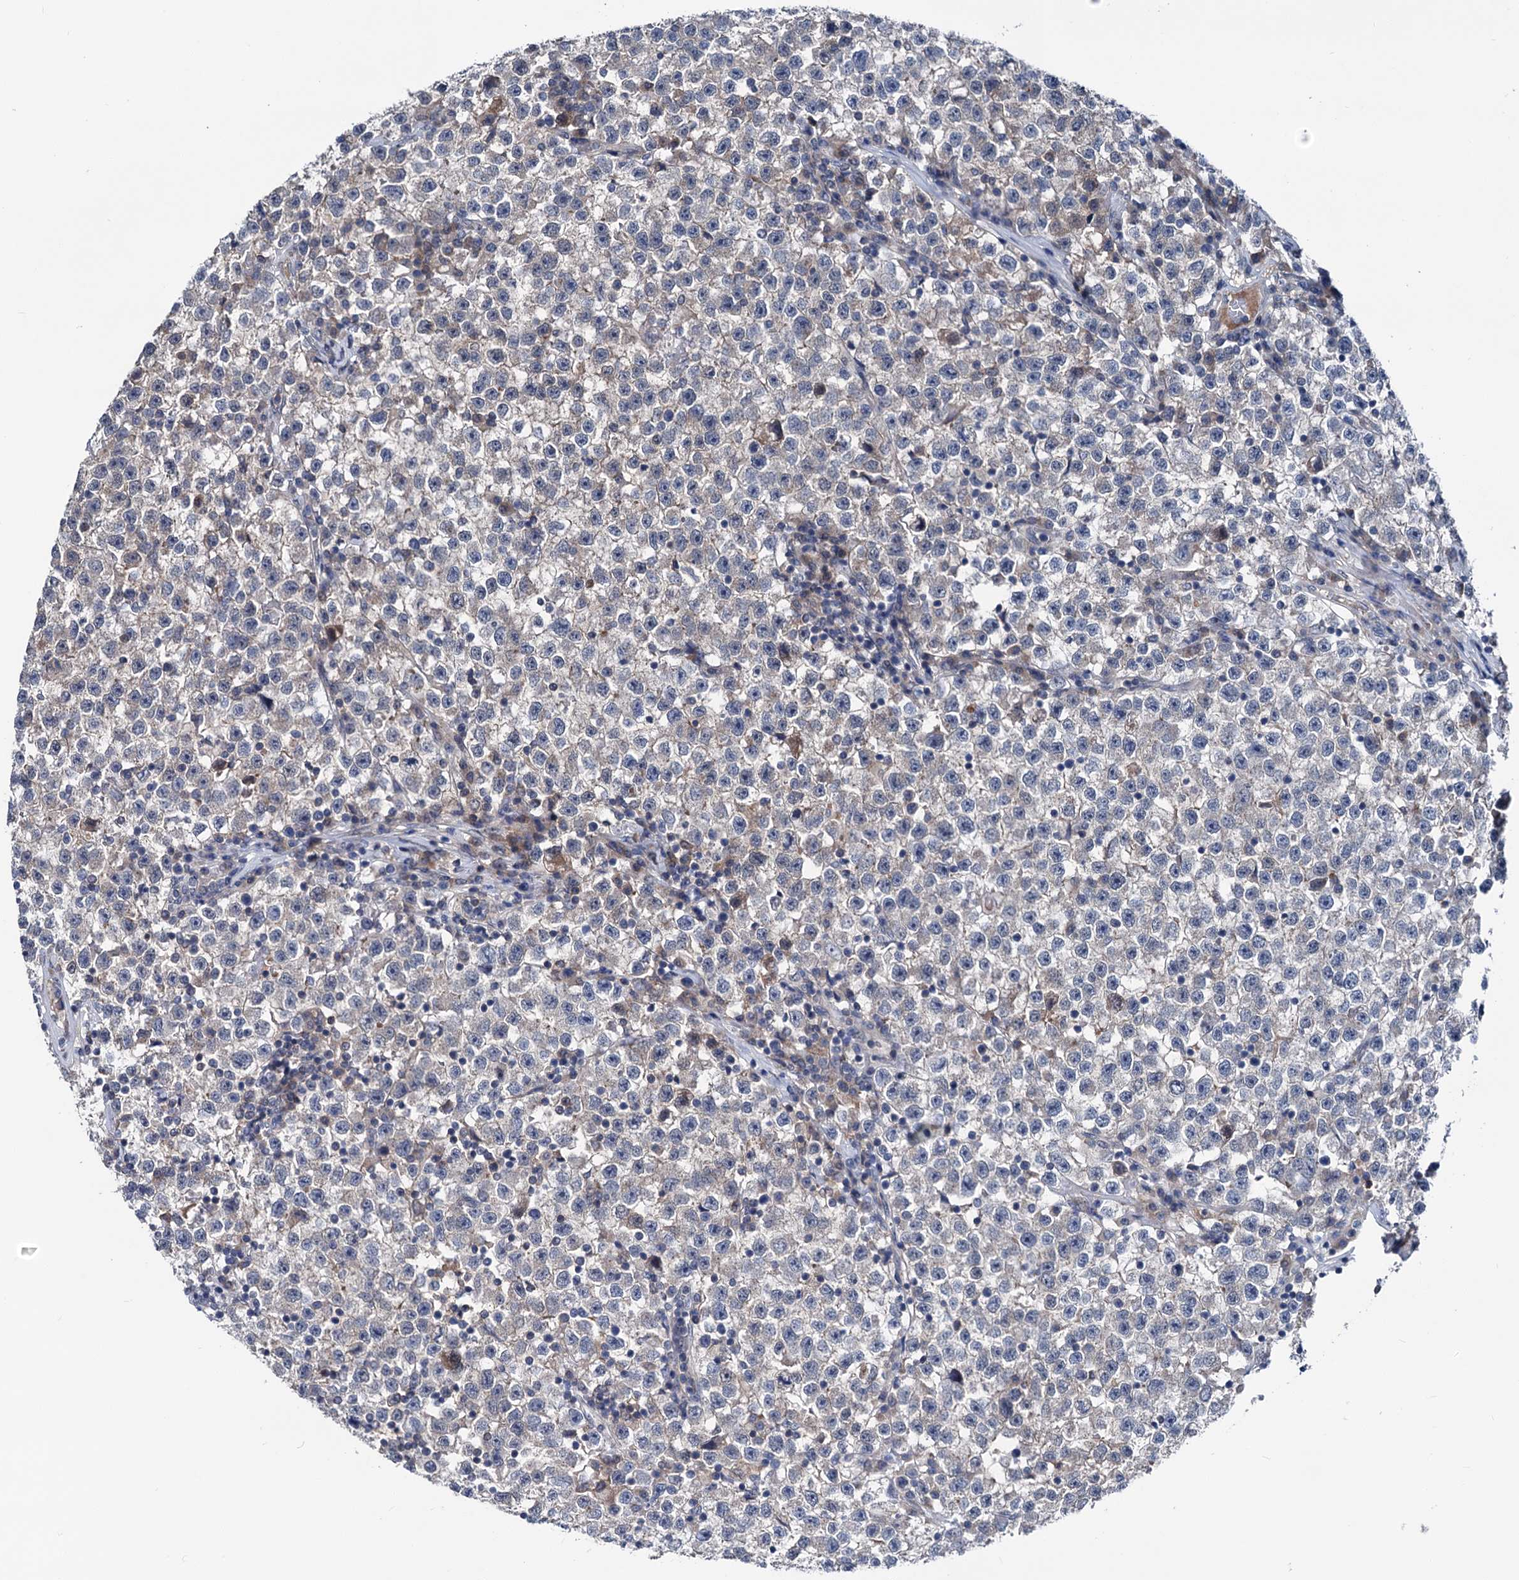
{"staining": {"intensity": "moderate", "quantity": "<25%", "location": "cytoplasmic/membranous"}, "tissue": "testis cancer", "cell_type": "Tumor cells", "image_type": "cancer", "snomed": [{"axis": "morphology", "description": "Seminoma, NOS"}, {"axis": "topography", "description": "Testis"}], "caption": "This is a photomicrograph of immunohistochemistry (IHC) staining of testis cancer (seminoma), which shows moderate expression in the cytoplasmic/membranous of tumor cells.", "gene": "GLO1", "patient": {"sex": "male", "age": 22}}